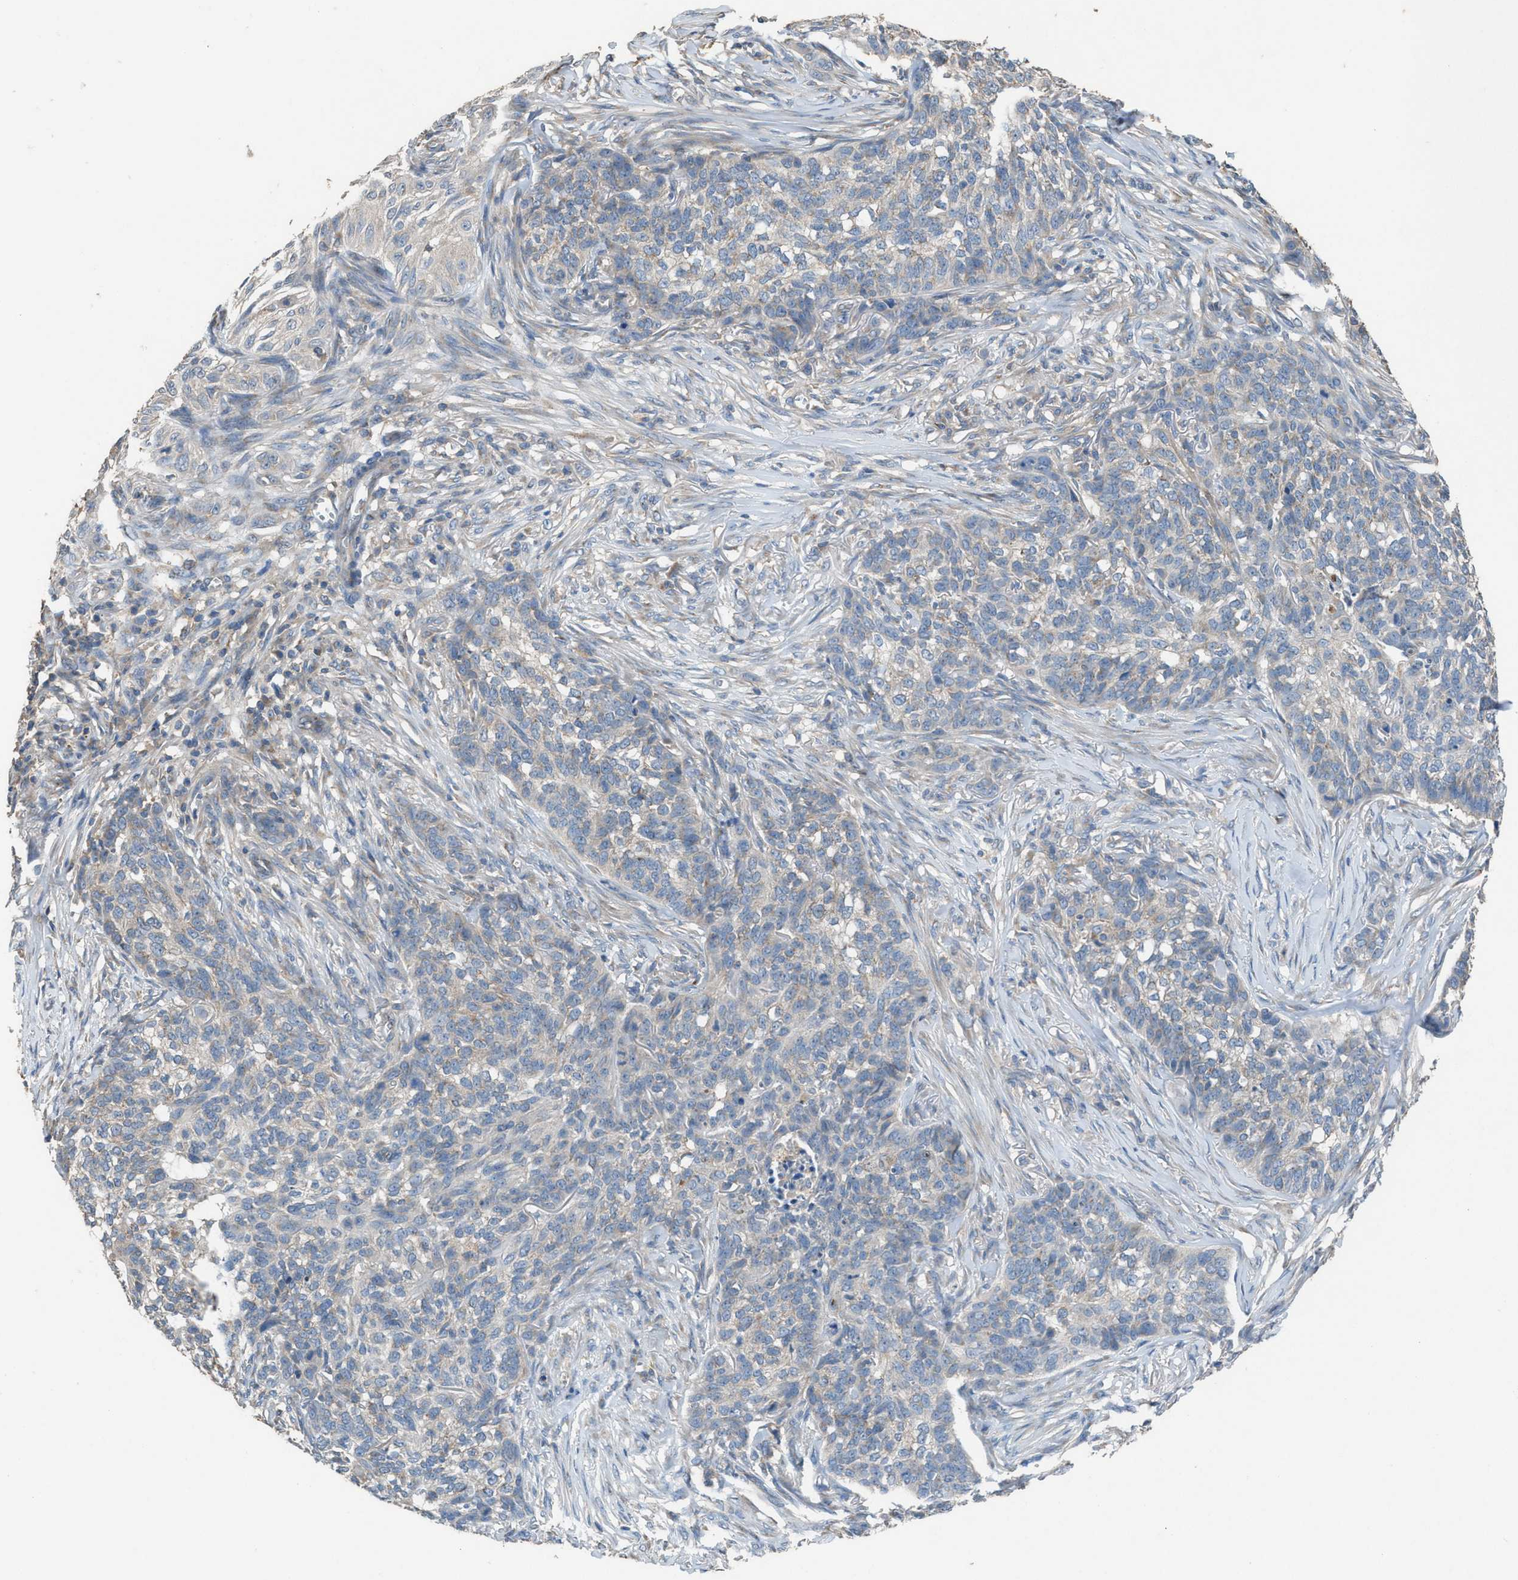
{"staining": {"intensity": "negative", "quantity": "none", "location": "none"}, "tissue": "skin cancer", "cell_type": "Tumor cells", "image_type": "cancer", "snomed": [{"axis": "morphology", "description": "Basal cell carcinoma"}, {"axis": "topography", "description": "Skin"}], "caption": "Image shows no protein expression in tumor cells of basal cell carcinoma (skin) tissue.", "gene": "TPK1", "patient": {"sex": "male", "age": 85}}